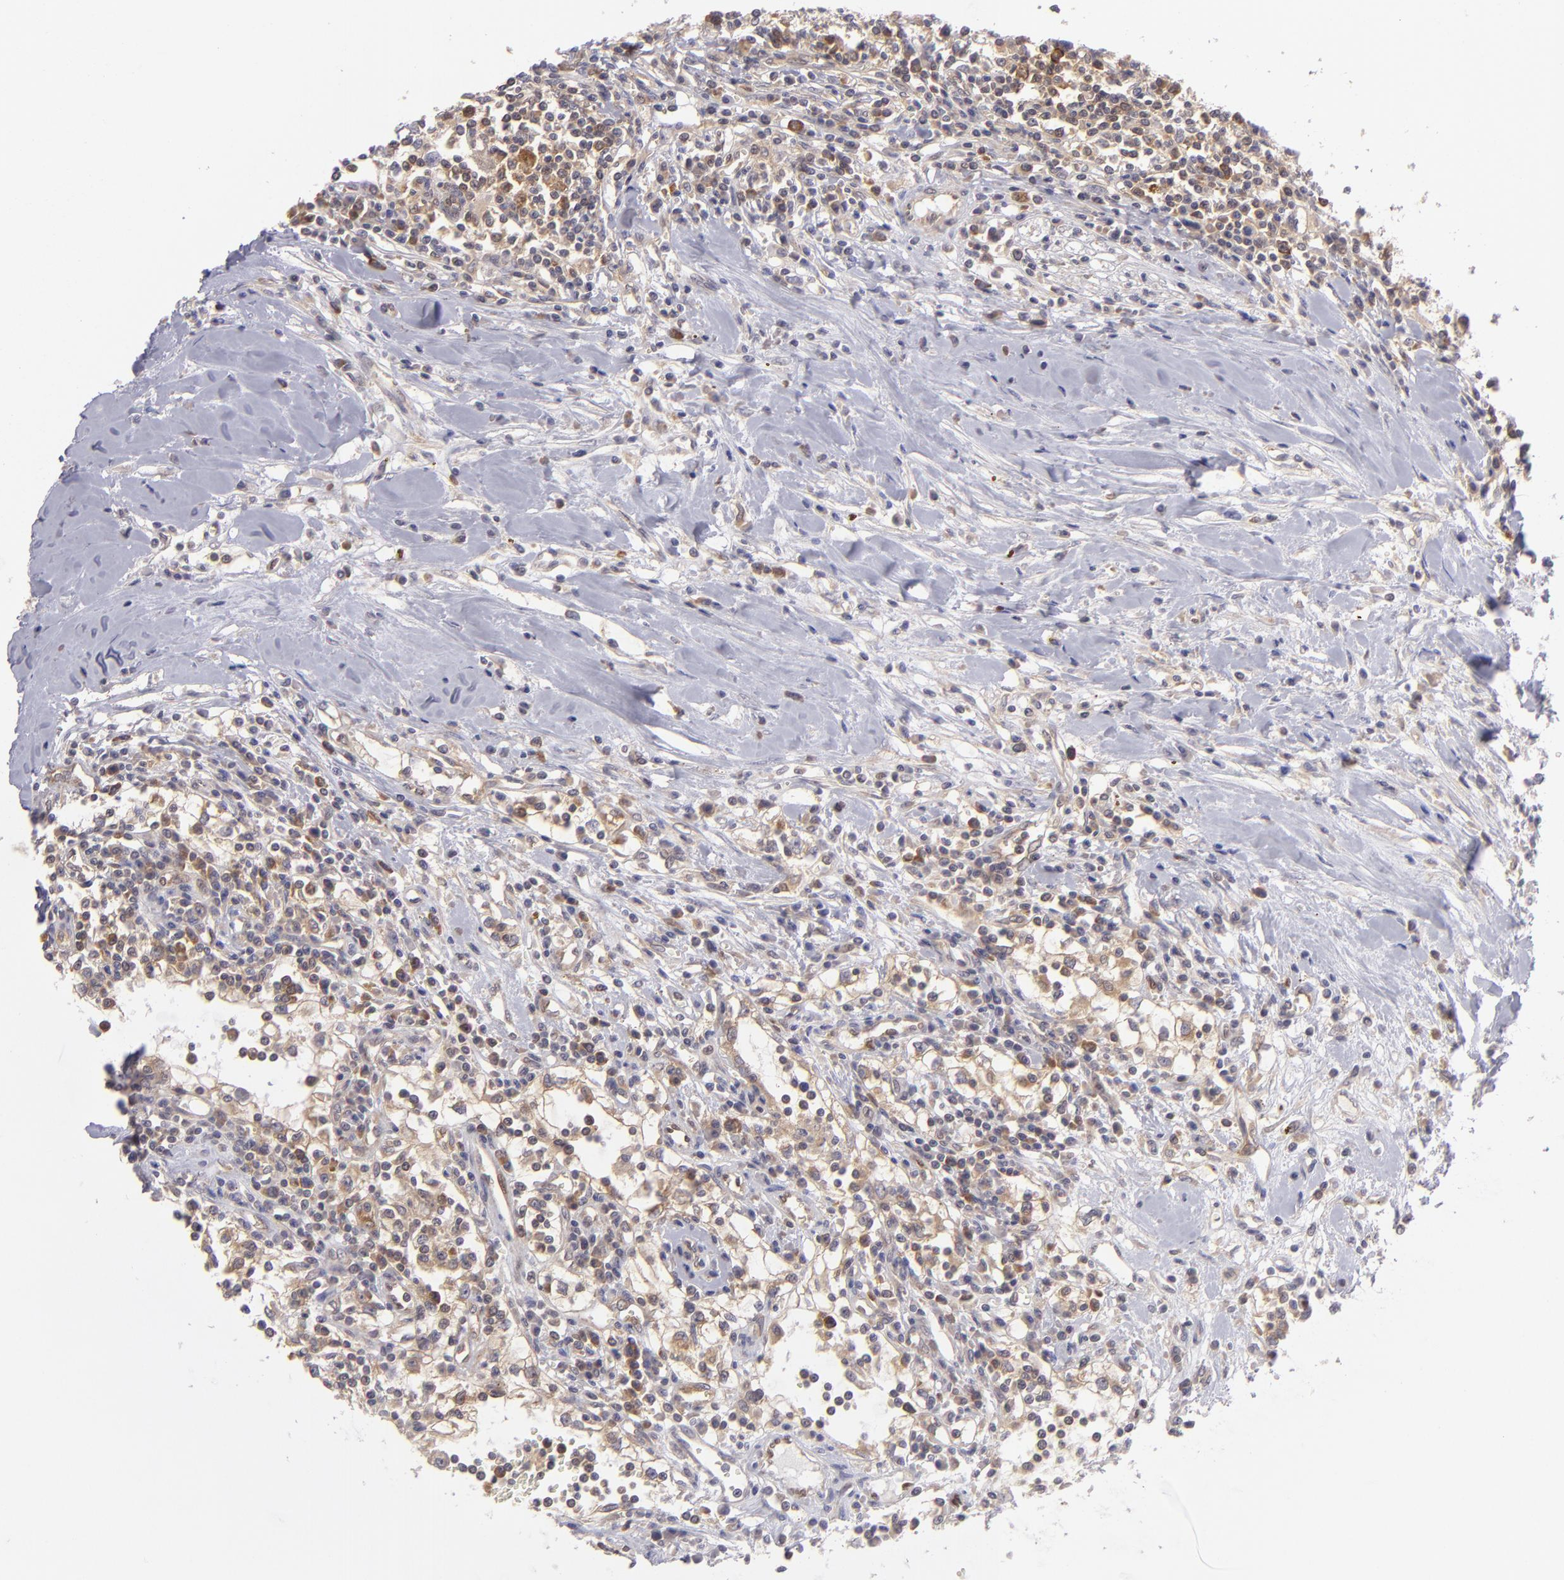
{"staining": {"intensity": "moderate", "quantity": "25%-75%", "location": "cytoplasmic/membranous"}, "tissue": "renal cancer", "cell_type": "Tumor cells", "image_type": "cancer", "snomed": [{"axis": "morphology", "description": "Adenocarcinoma, NOS"}, {"axis": "topography", "description": "Kidney"}], "caption": "Immunohistochemical staining of human renal cancer displays moderate cytoplasmic/membranous protein staining in approximately 25%-75% of tumor cells.", "gene": "PTPN13", "patient": {"sex": "male", "age": 82}}